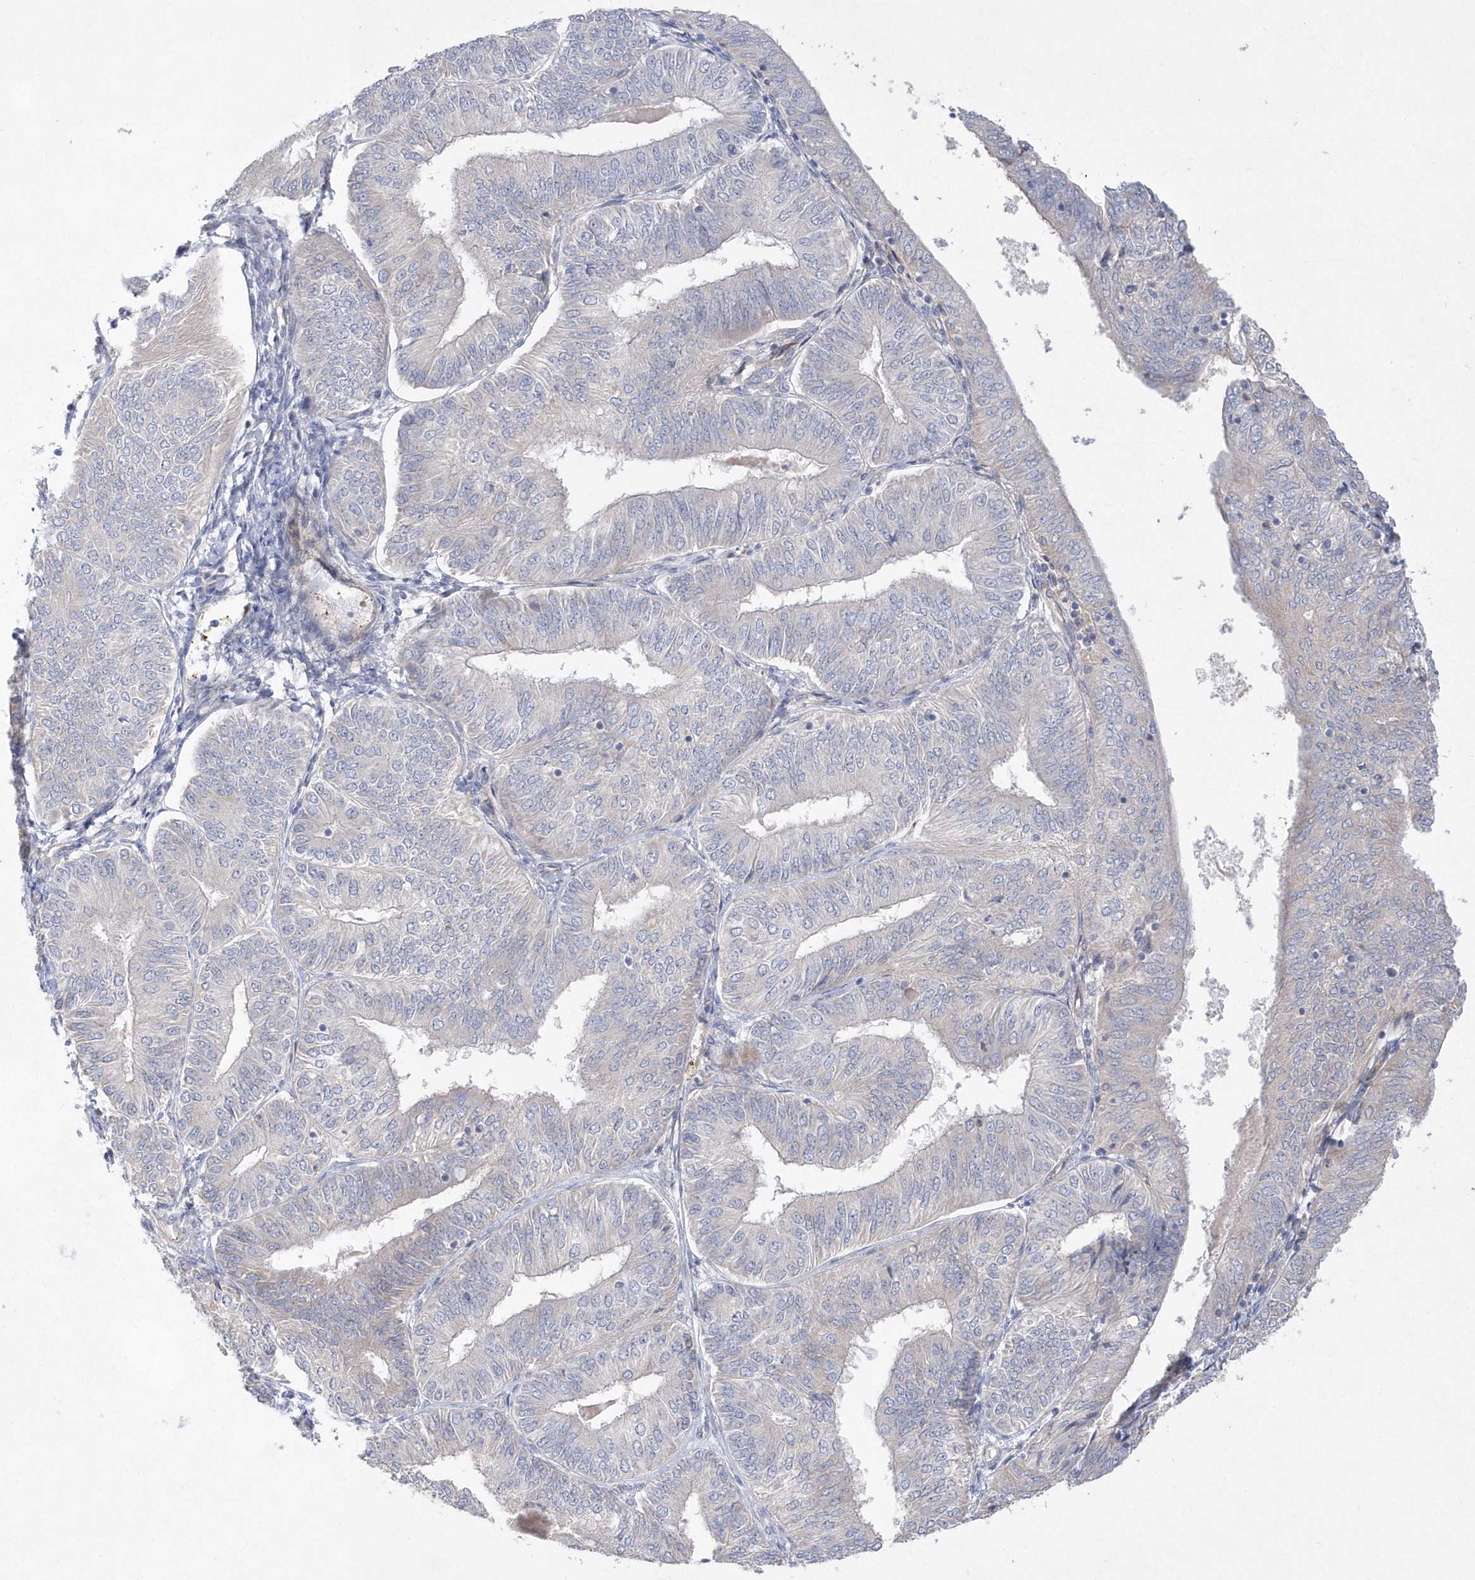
{"staining": {"intensity": "negative", "quantity": "none", "location": "none"}, "tissue": "endometrial cancer", "cell_type": "Tumor cells", "image_type": "cancer", "snomed": [{"axis": "morphology", "description": "Adenocarcinoma, NOS"}, {"axis": "topography", "description": "Endometrium"}], "caption": "IHC of endometrial cancer (adenocarcinoma) exhibits no positivity in tumor cells. (IHC, brightfield microscopy, high magnification).", "gene": "TMEM132B", "patient": {"sex": "female", "age": 58}}